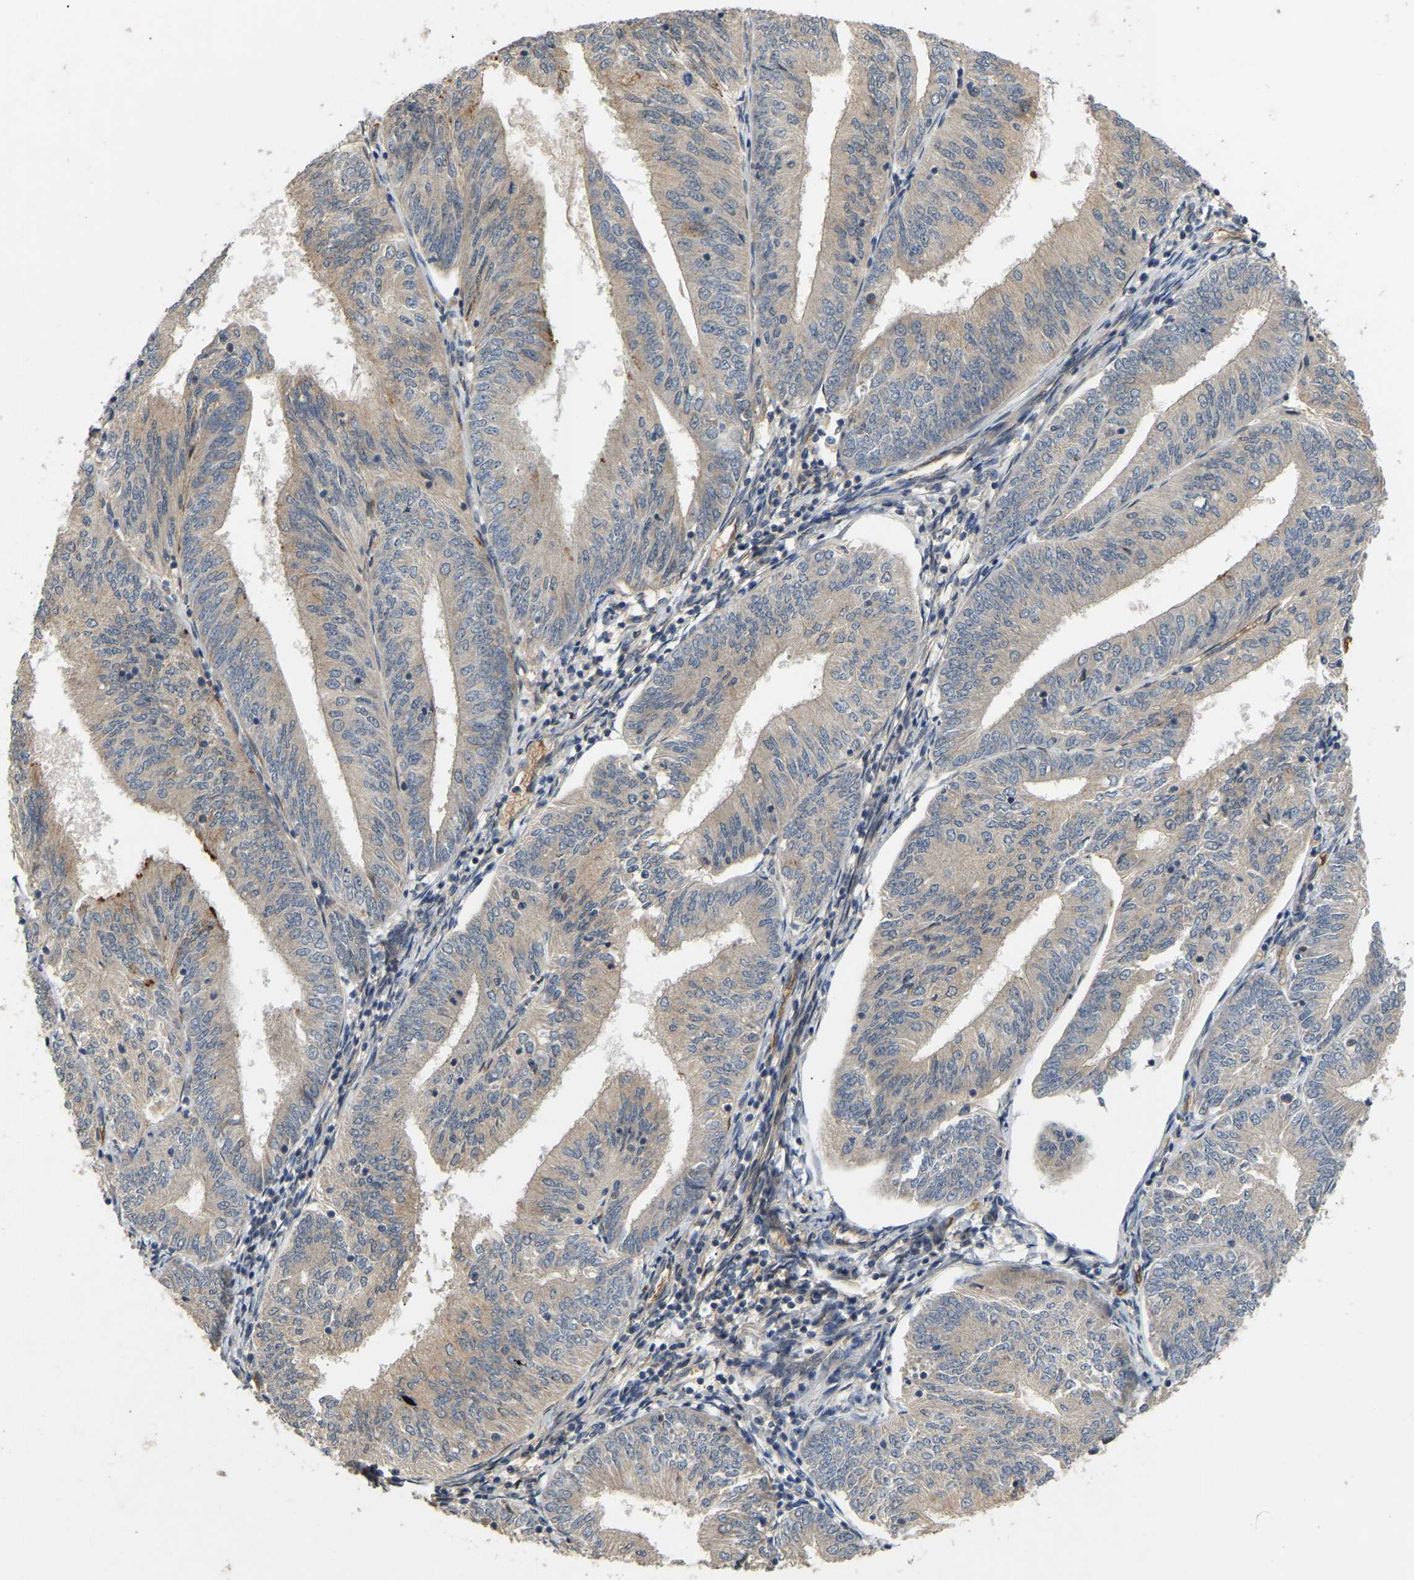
{"staining": {"intensity": "weak", "quantity": ">75%", "location": "cytoplasmic/membranous"}, "tissue": "endometrial cancer", "cell_type": "Tumor cells", "image_type": "cancer", "snomed": [{"axis": "morphology", "description": "Adenocarcinoma, NOS"}, {"axis": "topography", "description": "Endometrium"}], "caption": "Endometrial cancer stained with a brown dye reveals weak cytoplasmic/membranous positive expression in approximately >75% of tumor cells.", "gene": "LIMK2", "patient": {"sex": "female", "age": 58}}